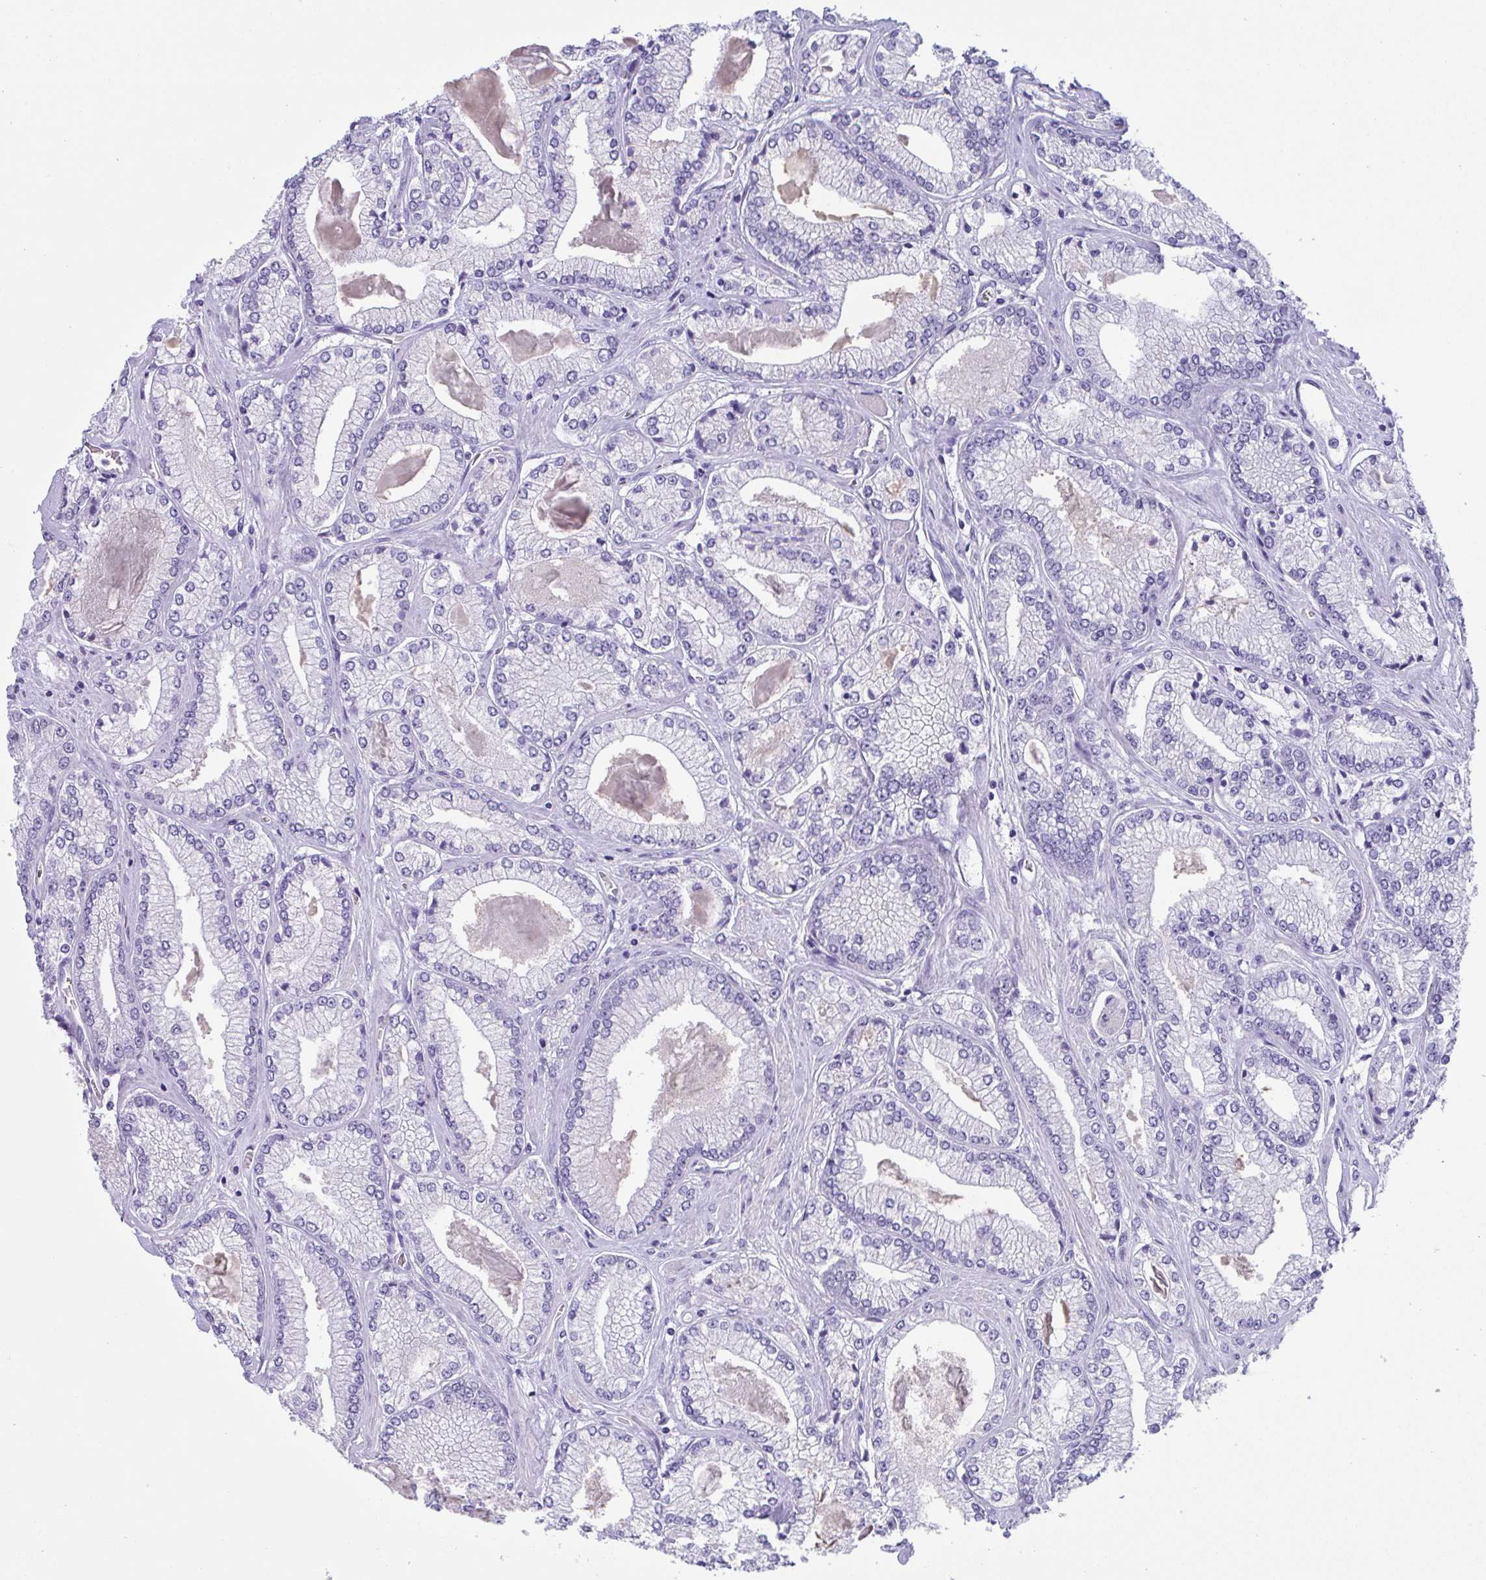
{"staining": {"intensity": "negative", "quantity": "none", "location": "none"}, "tissue": "prostate cancer", "cell_type": "Tumor cells", "image_type": "cancer", "snomed": [{"axis": "morphology", "description": "Adenocarcinoma, Low grade"}, {"axis": "topography", "description": "Prostate"}], "caption": "Adenocarcinoma (low-grade) (prostate) stained for a protein using immunohistochemistry exhibits no staining tumor cells.", "gene": "TMEM106B", "patient": {"sex": "male", "age": 67}}